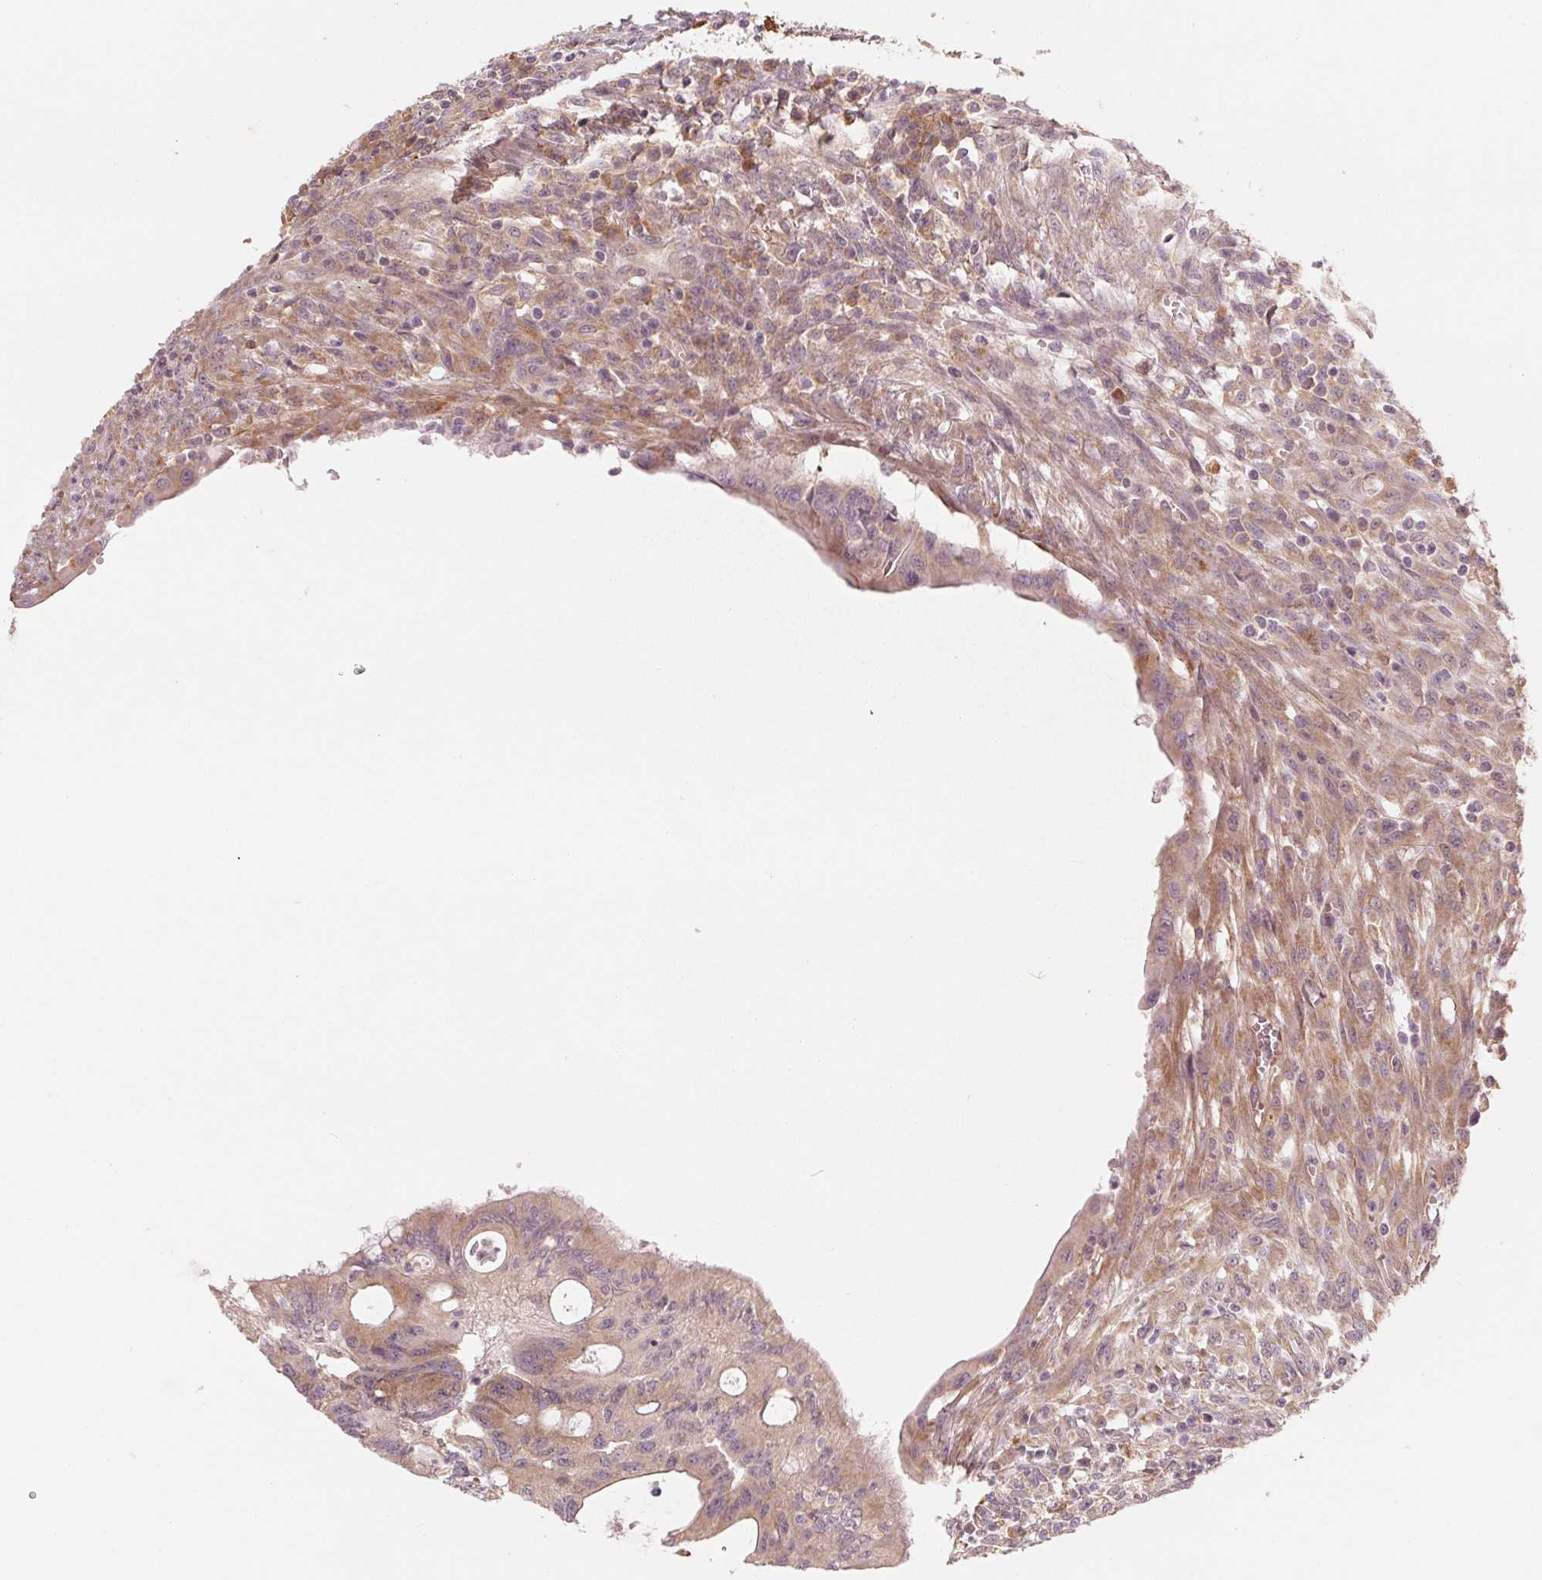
{"staining": {"intensity": "weak", "quantity": ">75%", "location": "cytoplasmic/membranous"}, "tissue": "colorectal cancer", "cell_type": "Tumor cells", "image_type": "cancer", "snomed": [{"axis": "morphology", "description": "Adenocarcinoma, NOS"}, {"axis": "topography", "description": "Colon"}], "caption": "Colorectal adenocarcinoma stained with DAB (3,3'-diaminobenzidine) immunohistochemistry (IHC) demonstrates low levels of weak cytoplasmic/membranous positivity in approximately >75% of tumor cells.", "gene": "GIGYF2", "patient": {"sex": "male", "age": 65}}